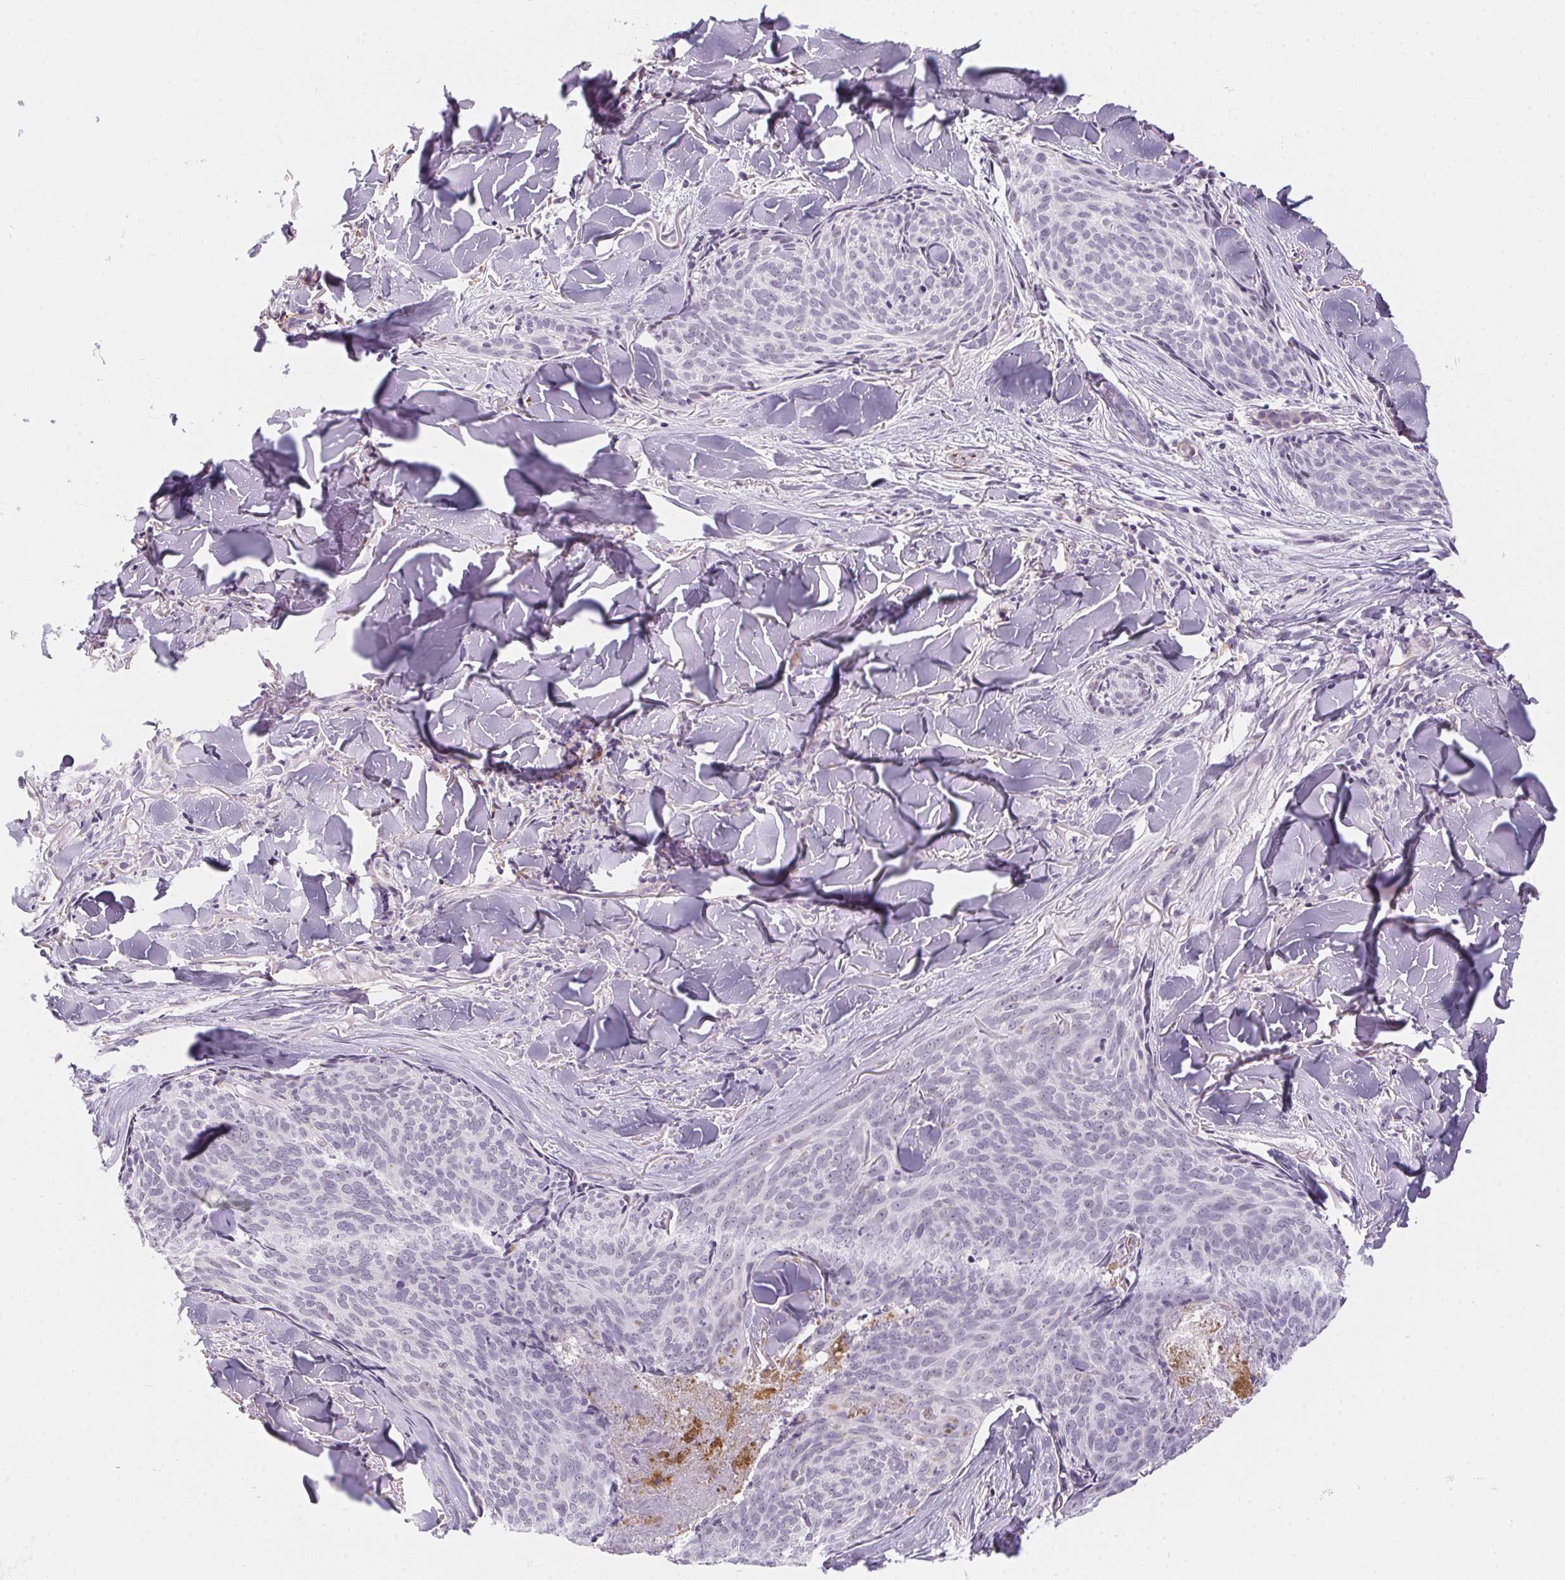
{"staining": {"intensity": "negative", "quantity": "none", "location": "none"}, "tissue": "skin cancer", "cell_type": "Tumor cells", "image_type": "cancer", "snomed": [{"axis": "morphology", "description": "Basal cell carcinoma"}, {"axis": "topography", "description": "Skin"}], "caption": "IHC photomicrograph of human skin basal cell carcinoma stained for a protein (brown), which reveals no positivity in tumor cells.", "gene": "PRPH", "patient": {"sex": "female", "age": 82}}